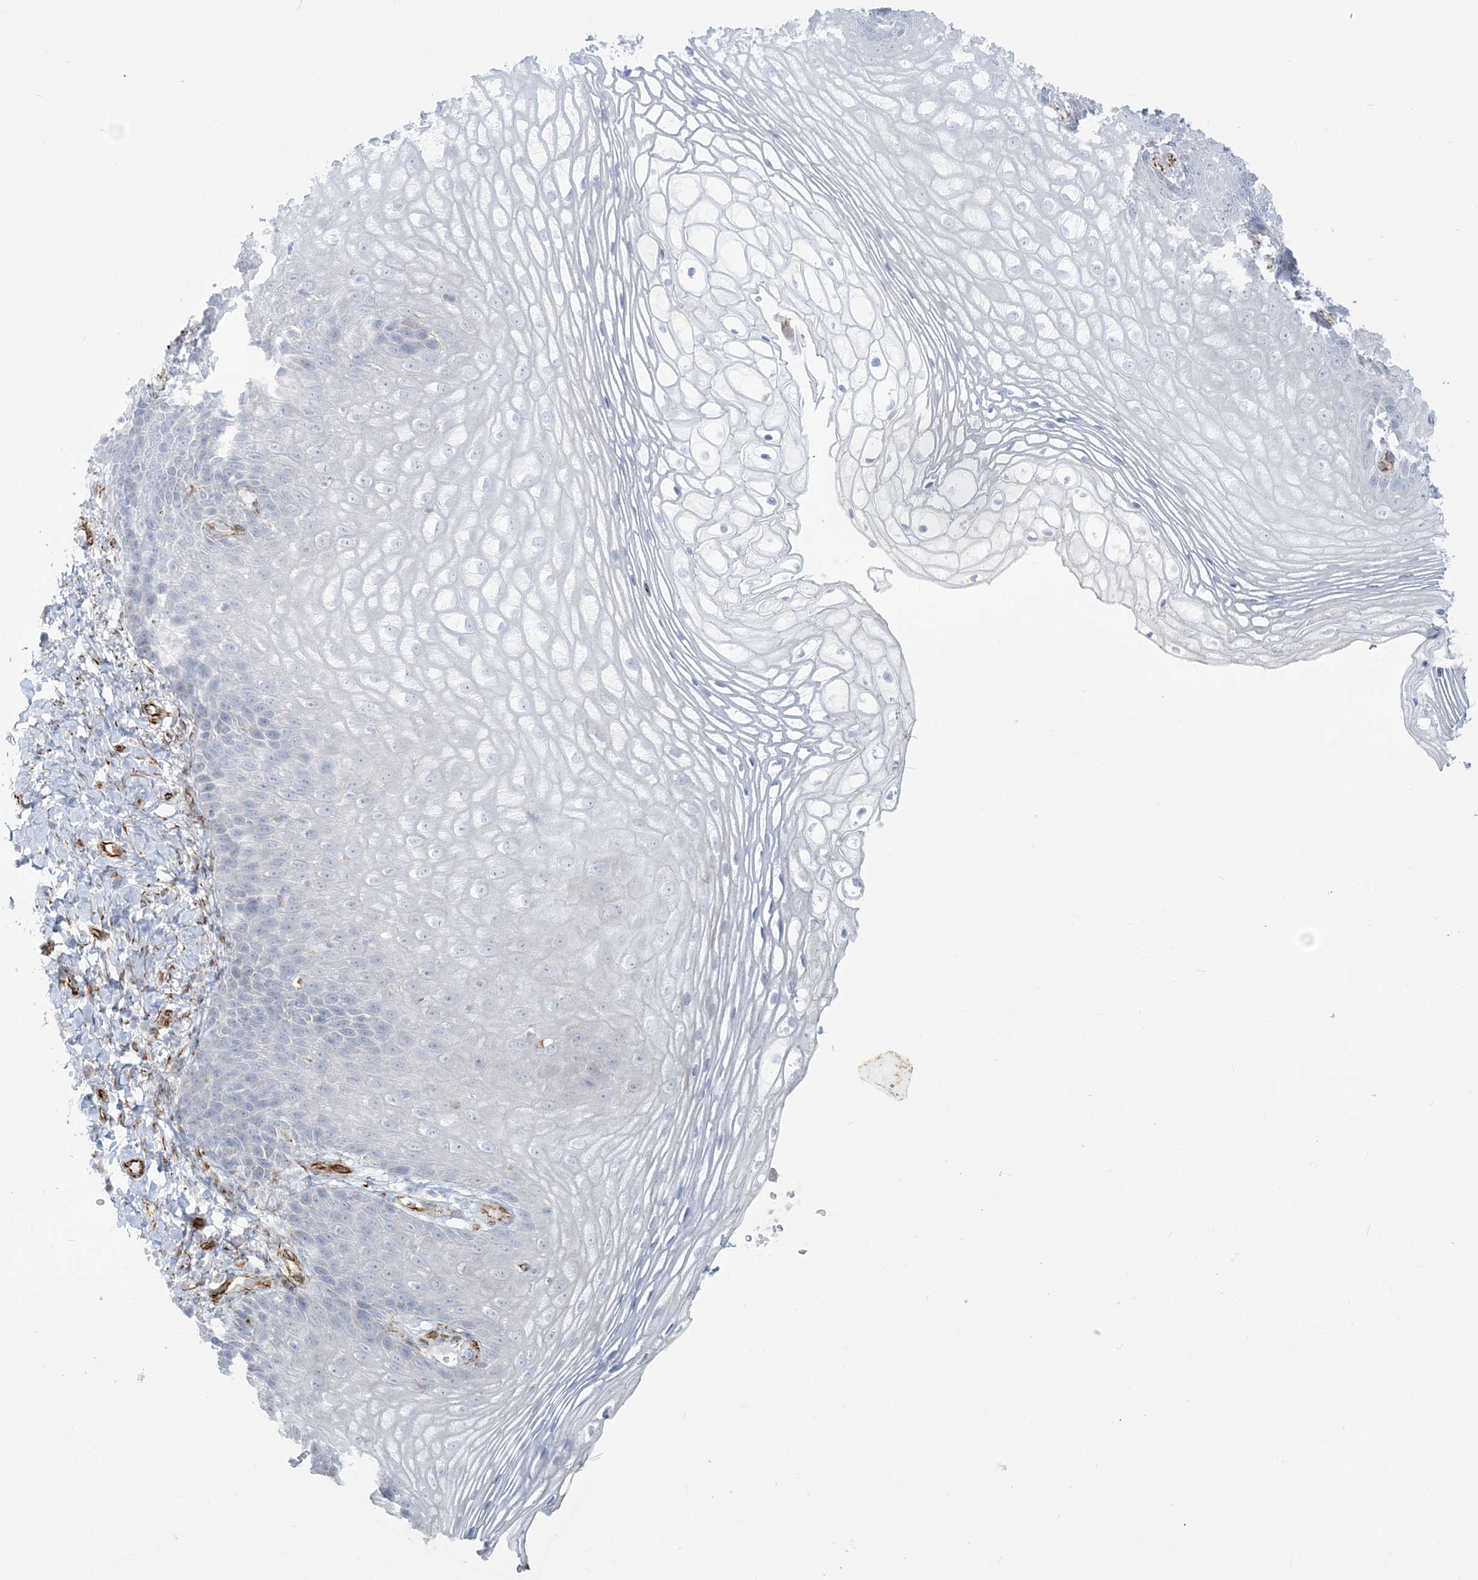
{"staining": {"intensity": "negative", "quantity": "none", "location": "none"}, "tissue": "vagina", "cell_type": "Squamous epithelial cells", "image_type": "normal", "snomed": [{"axis": "morphology", "description": "Normal tissue, NOS"}, {"axis": "topography", "description": "Vagina"}], "caption": "DAB (3,3'-diaminobenzidine) immunohistochemical staining of benign human vagina reveals no significant positivity in squamous epithelial cells. Nuclei are stained in blue.", "gene": "PPIL6", "patient": {"sex": "female", "age": 60}}